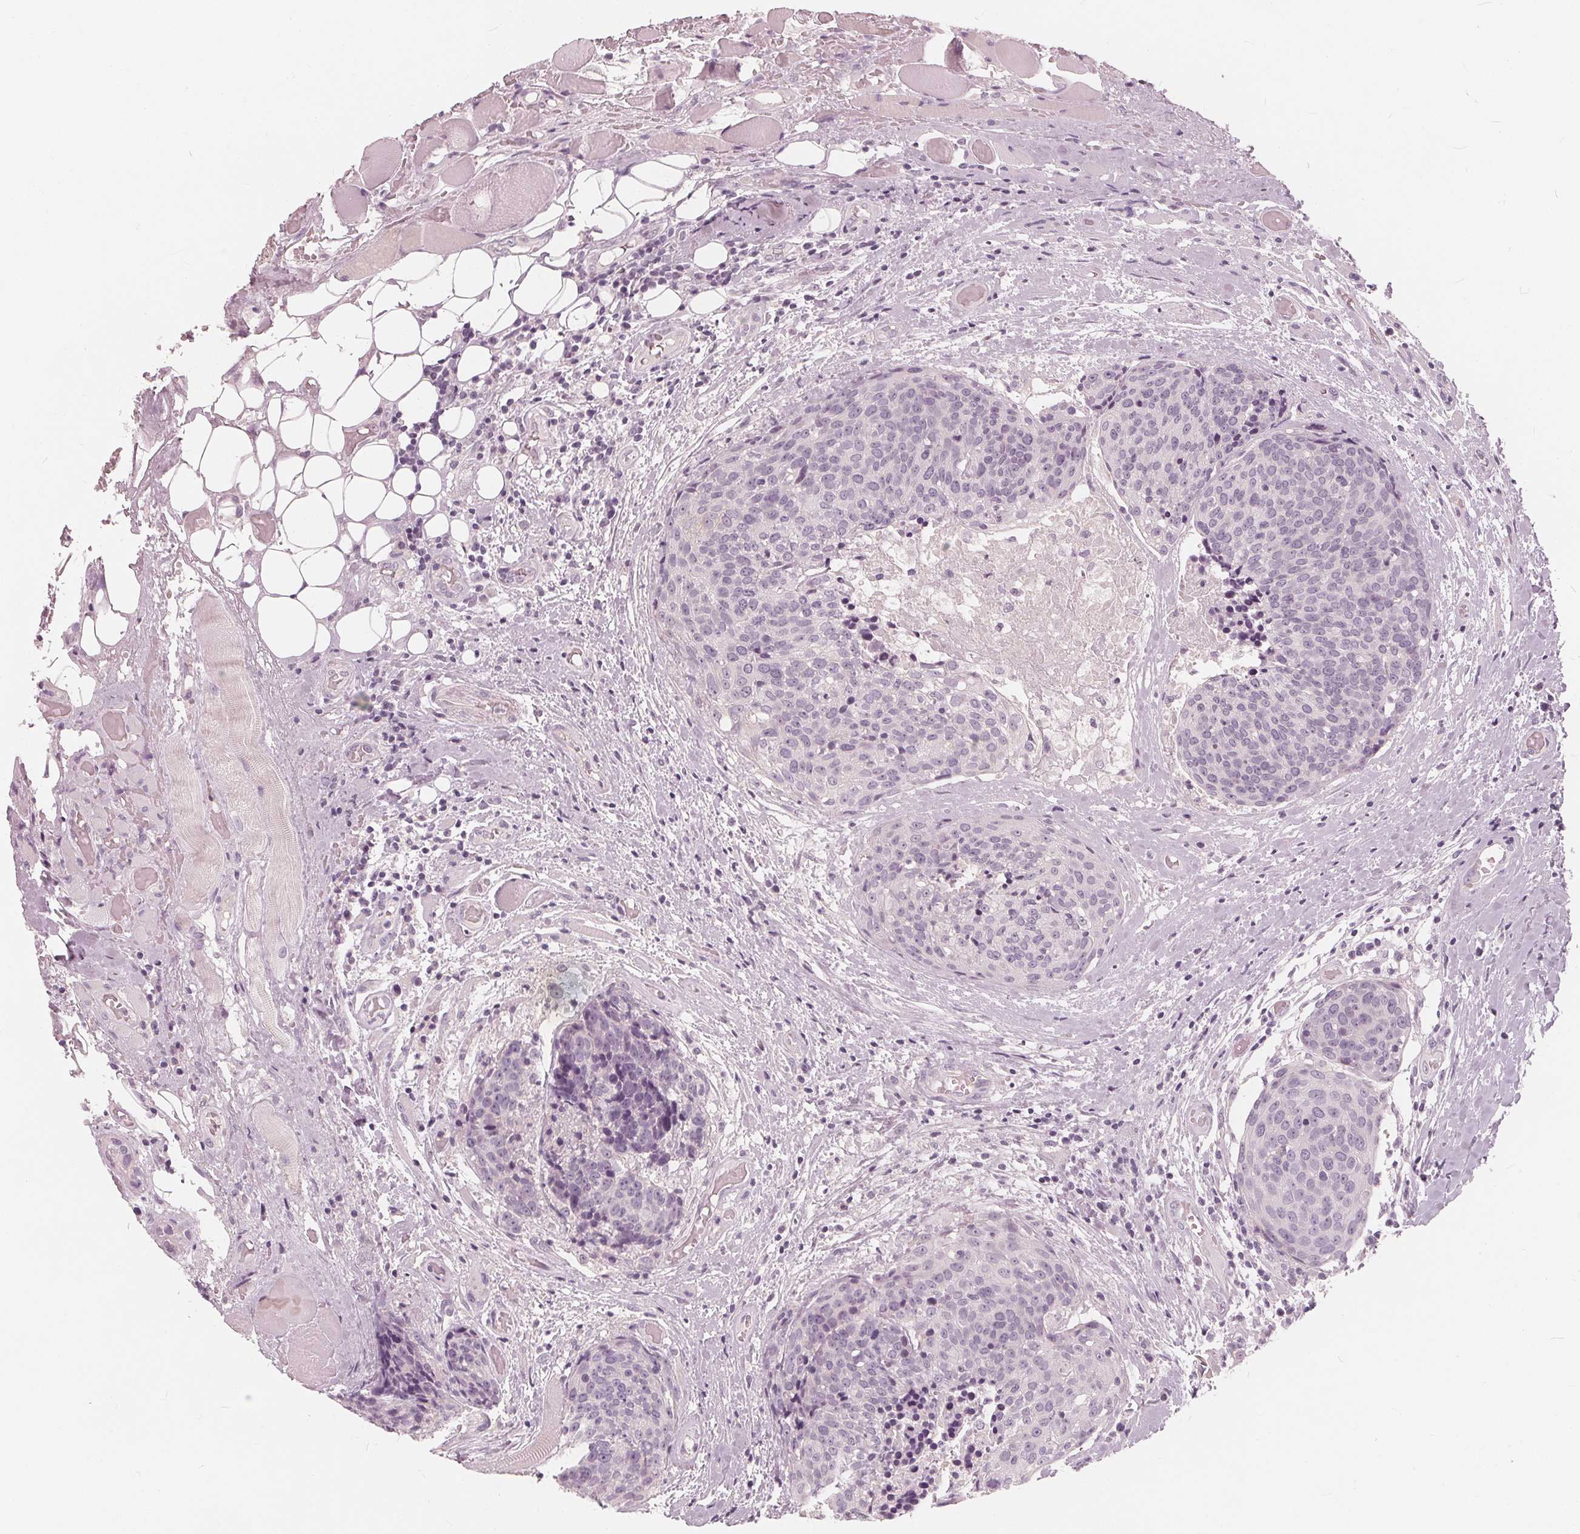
{"staining": {"intensity": "negative", "quantity": "none", "location": "none"}, "tissue": "head and neck cancer", "cell_type": "Tumor cells", "image_type": "cancer", "snomed": [{"axis": "morphology", "description": "Squamous cell carcinoma, NOS"}, {"axis": "topography", "description": "Oral tissue"}, {"axis": "topography", "description": "Head-Neck"}], "caption": "A high-resolution photomicrograph shows IHC staining of head and neck cancer (squamous cell carcinoma), which shows no significant staining in tumor cells. (Brightfield microscopy of DAB immunohistochemistry at high magnification).", "gene": "SAT2", "patient": {"sex": "male", "age": 64}}